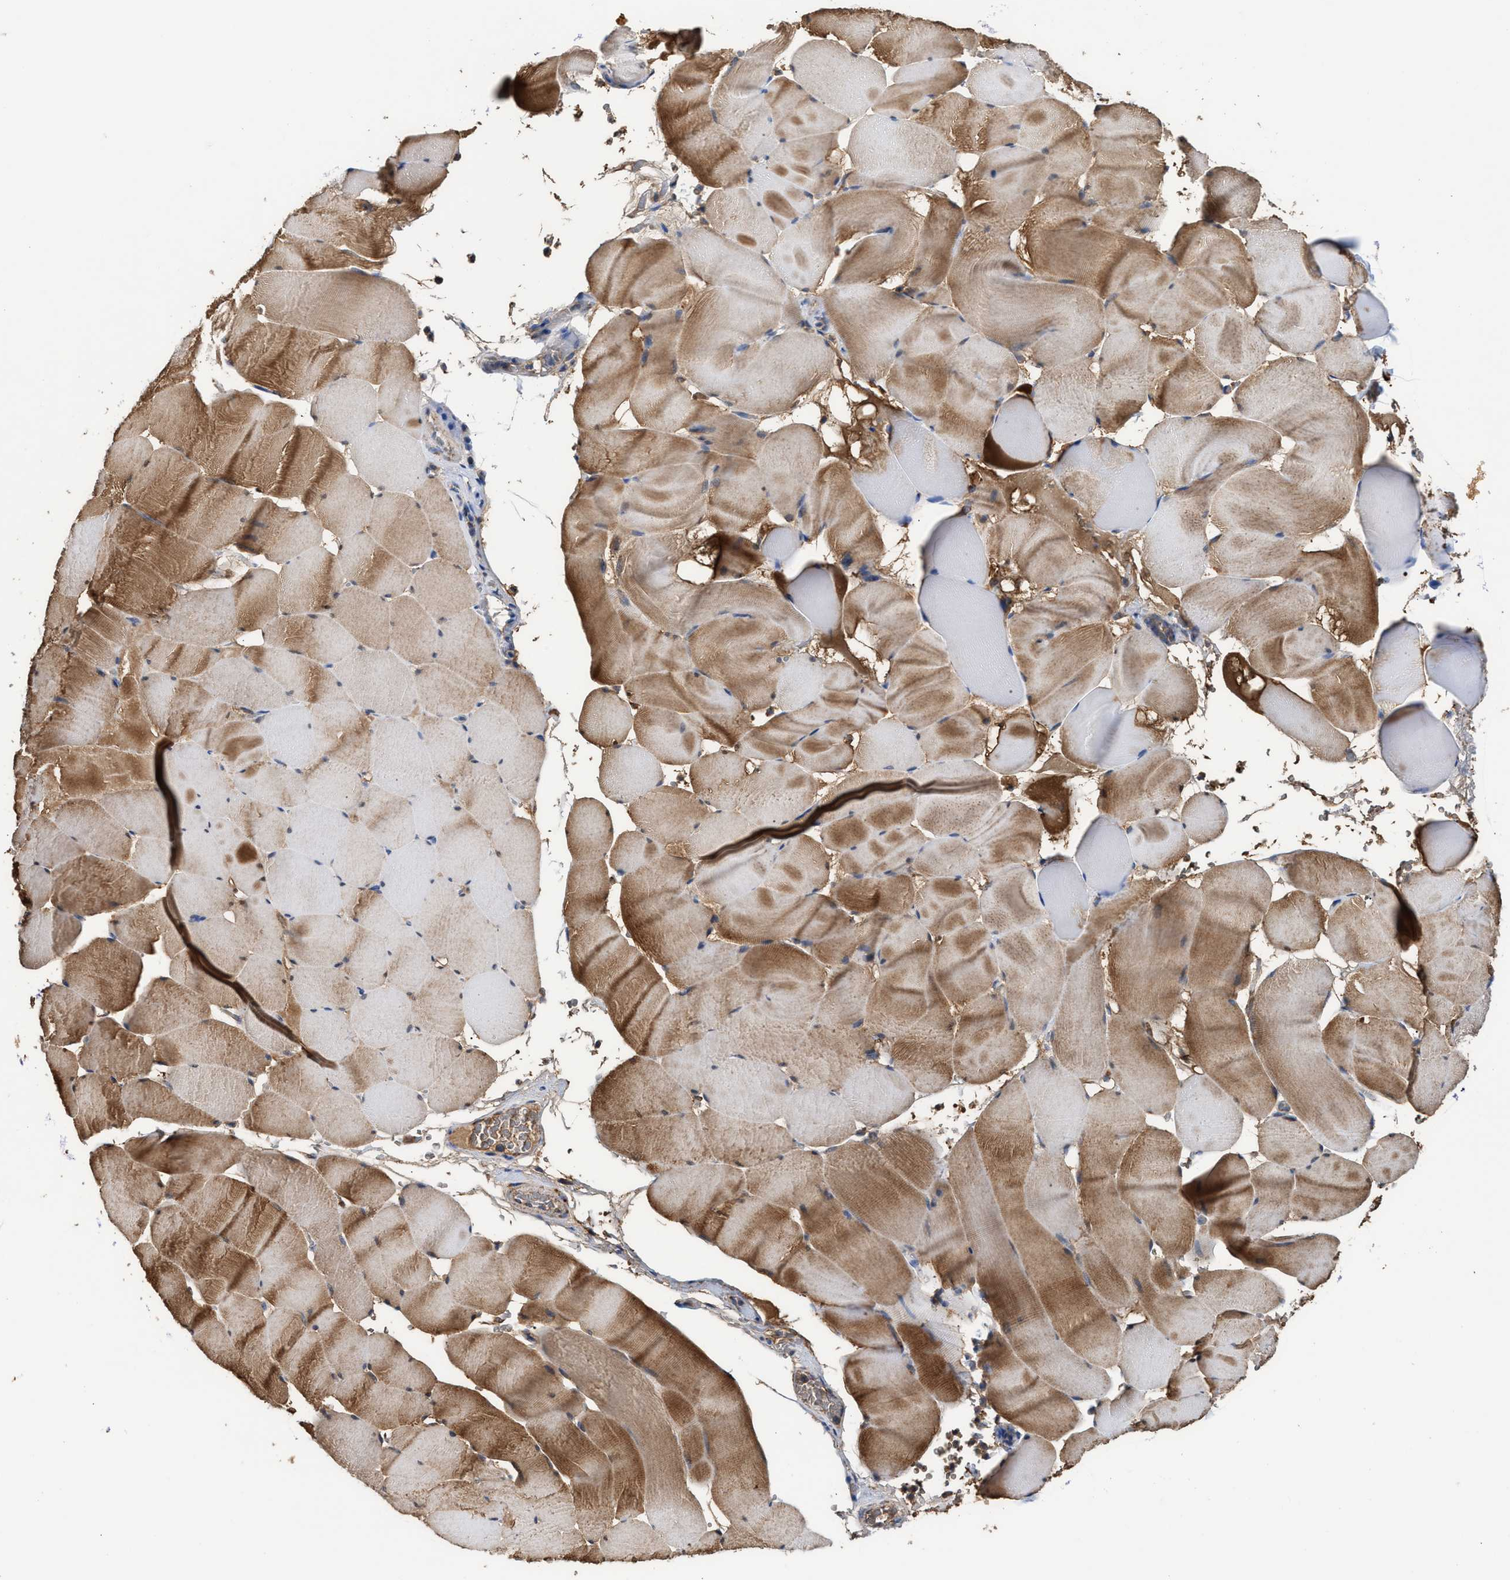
{"staining": {"intensity": "moderate", "quantity": ">75%", "location": "cytoplasmic/membranous"}, "tissue": "skeletal muscle", "cell_type": "Myocytes", "image_type": "normal", "snomed": [{"axis": "morphology", "description": "Normal tissue, NOS"}, {"axis": "topography", "description": "Skeletal muscle"}], "caption": "Moderate cytoplasmic/membranous positivity for a protein is seen in about >75% of myocytes of unremarkable skeletal muscle using IHC.", "gene": "MECR", "patient": {"sex": "male", "age": 62}}